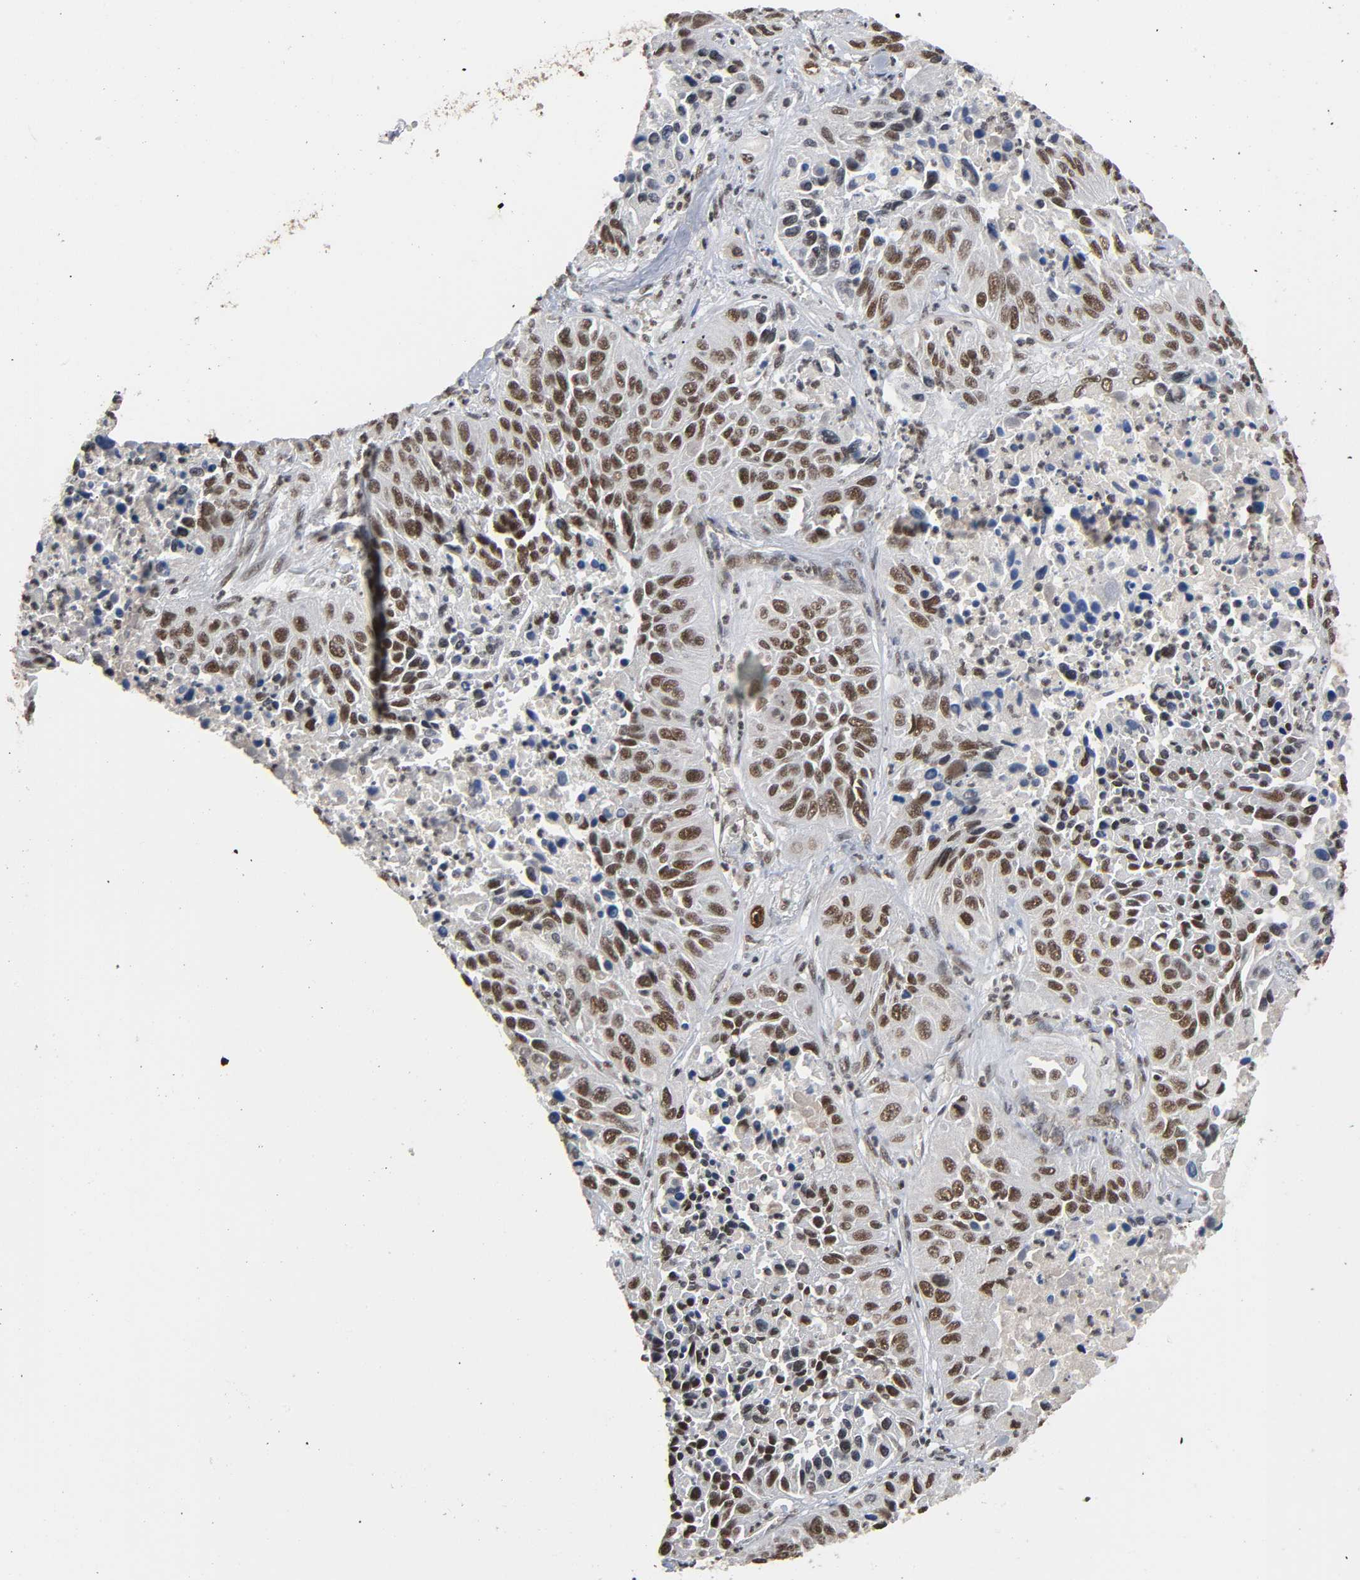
{"staining": {"intensity": "moderate", "quantity": ">75%", "location": "cytoplasmic/membranous,nuclear"}, "tissue": "lung cancer", "cell_type": "Tumor cells", "image_type": "cancer", "snomed": [{"axis": "morphology", "description": "Squamous cell carcinoma, NOS"}, {"axis": "topography", "description": "Lung"}], "caption": "This micrograph demonstrates lung cancer stained with immunohistochemistry to label a protein in brown. The cytoplasmic/membranous and nuclear of tumor cells show moderate positivity for the protein. Nuclei are counter-stained blue.", "gene": "ZNF384", "patient": {"sex": "female", "age": 76}}